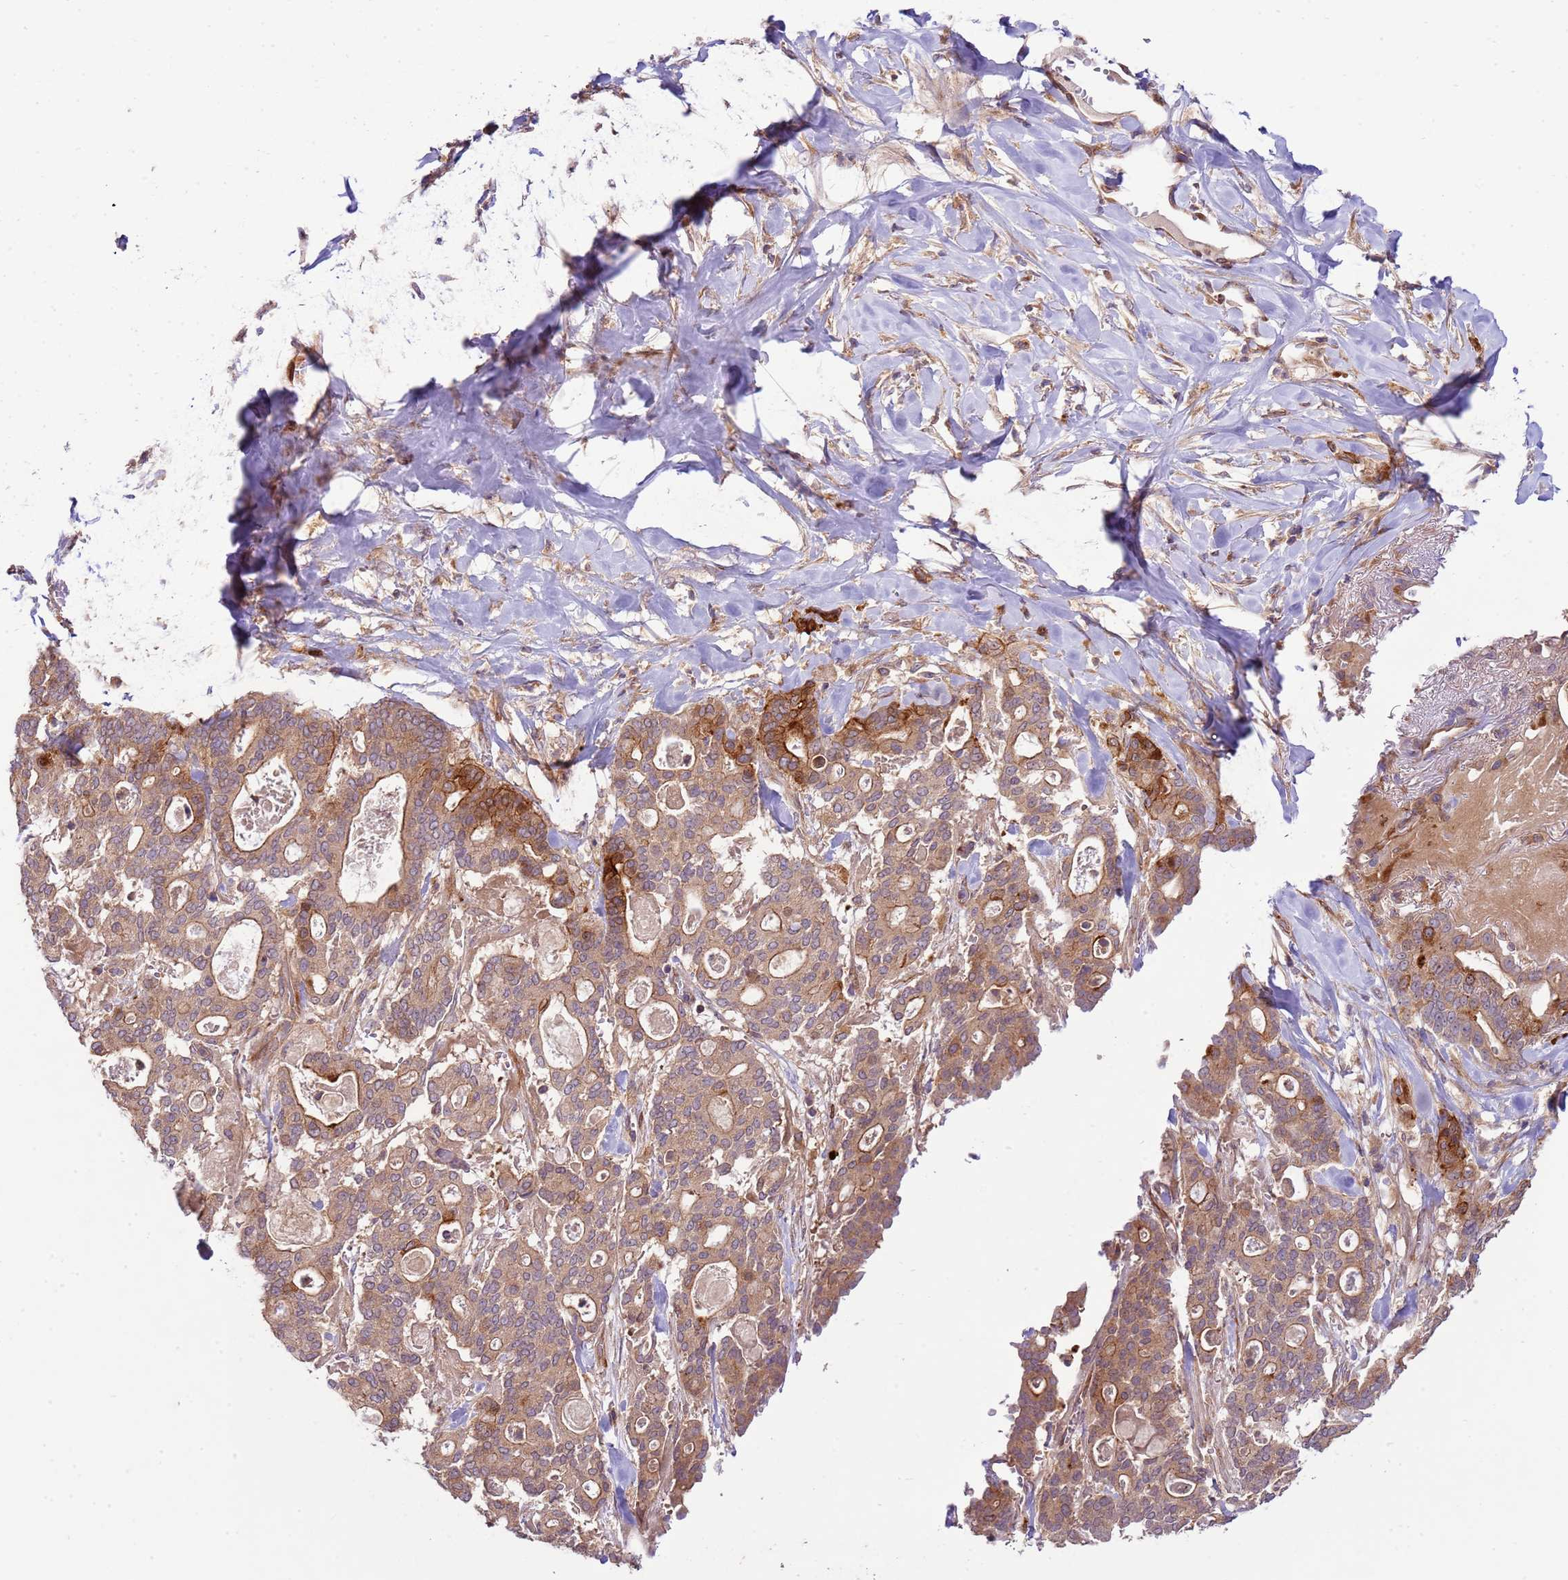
{"staining": {"intensity": "moderate", "quantity": ">75%", "location": "cytoplasmic/membranous"}, "tissue": "pancreatic cancer", "cell_type": "Tumor cells", "image_type": "cancer", "snomed": [{"axis": "morphology", "description": "Adenocarcinoma, NOS"}, {"axis": "topography", "description": "Pancreas"}], "caption": "This image displays immunohistochemistry staining of adenocarcinoma (pancreatic), with medium moderate cytoplasmic/membranous staining in approximately >75% of tumor cells.", "gene": "ZNF624", "patient": {"sex": "male", "age": 63}}